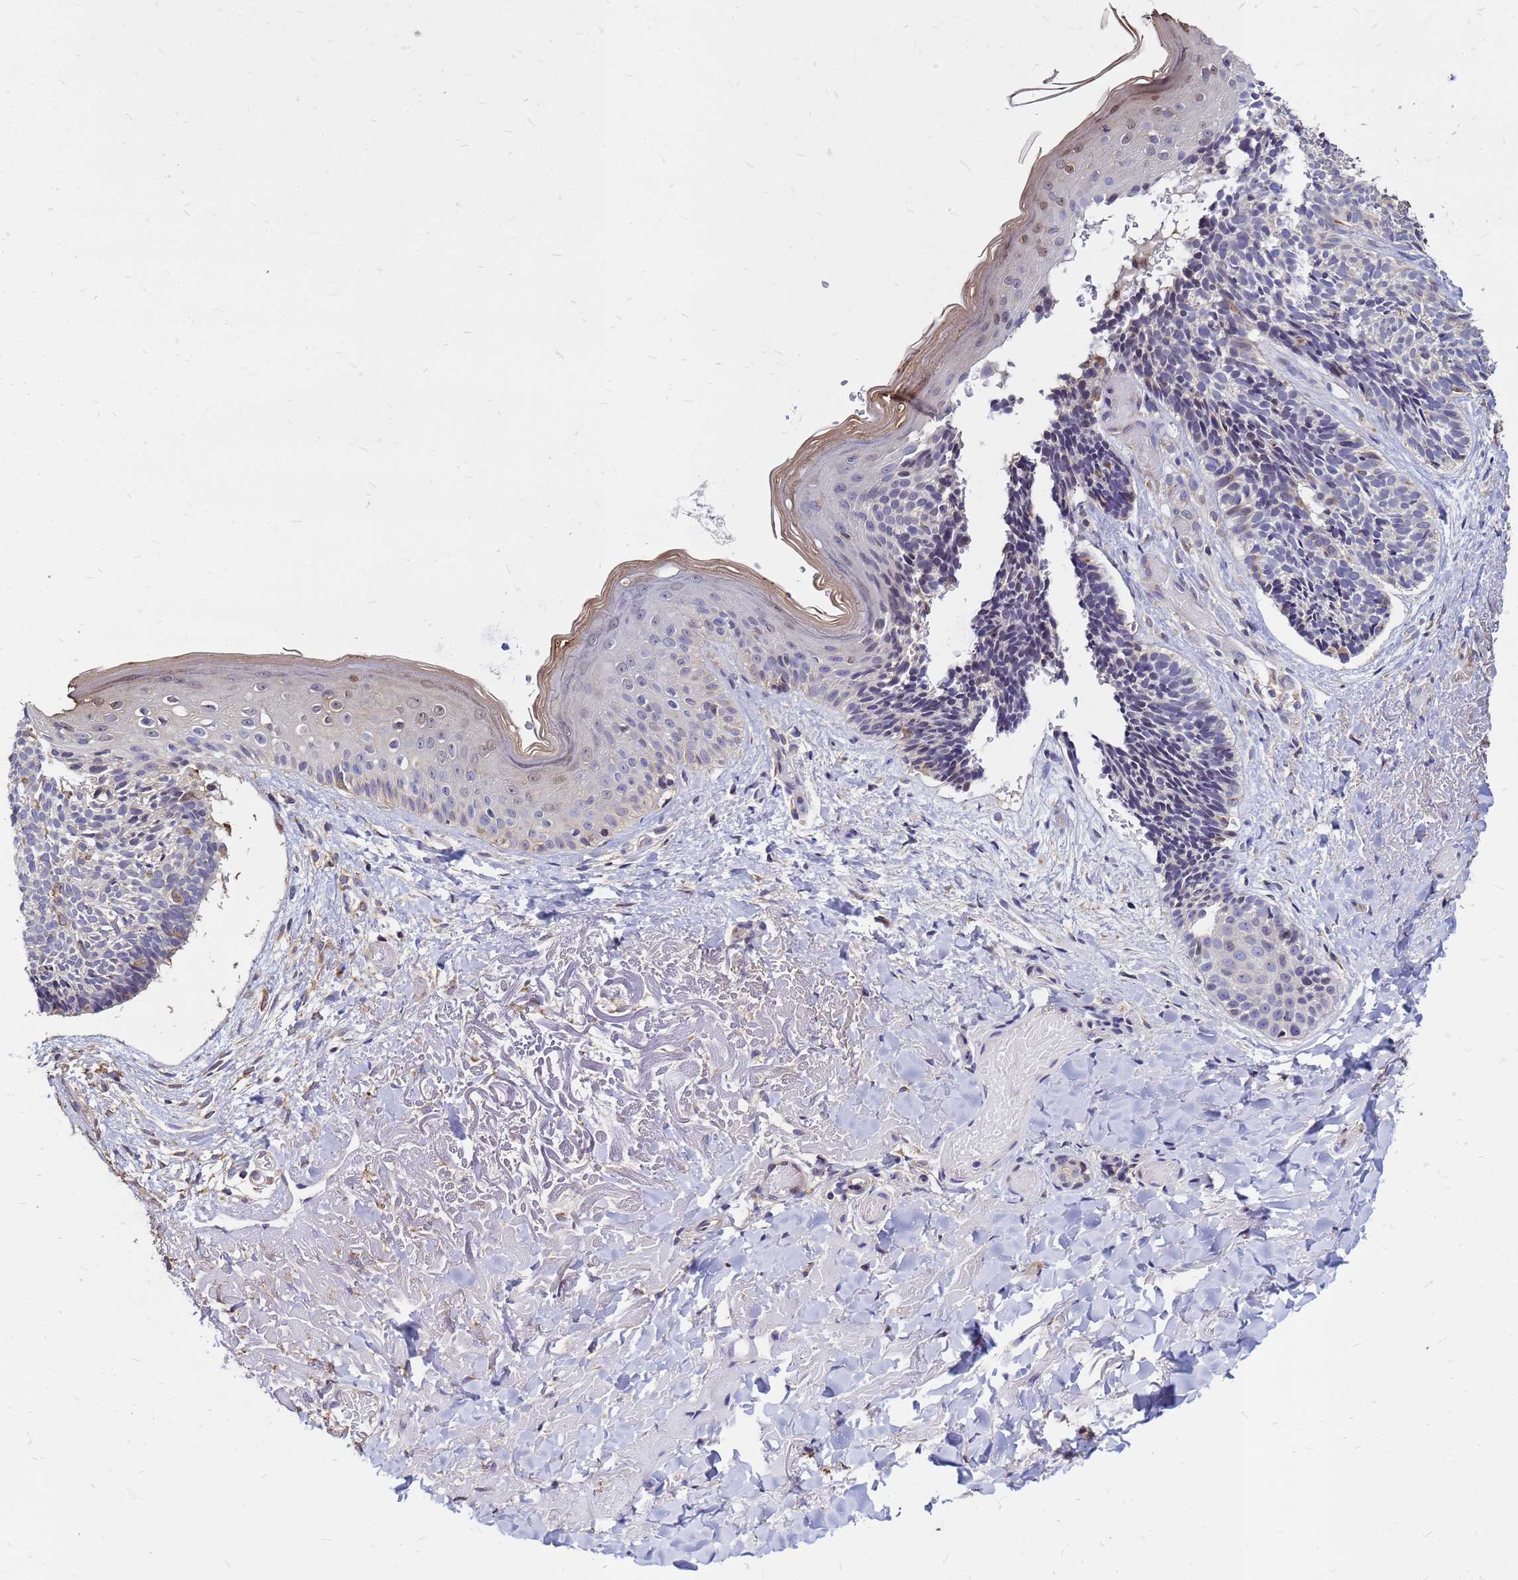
{"staining": {"intensity": "moderate", "quantity": "<25%", "location": "cytoplasmic/membranous"}, "tissue": "skin cancer", "cell_type": "Tumor cells", "image_type": "cancer", "snomed": [{"axis": "morphology", "description": "Basal cell carcinoma"}, {"axis": "topography", "description": "Skin"}], "caption": "High-power microscopy captured an immunohistochemistry (IHC) micrograph of skin cancer (basal cell carcinoma), revealing moderate cytoplasmic/membranous positivity in approximately <25% of tumor cells.", "gene": "MOB2", "patient": {"sex": "male", "age": 84}}